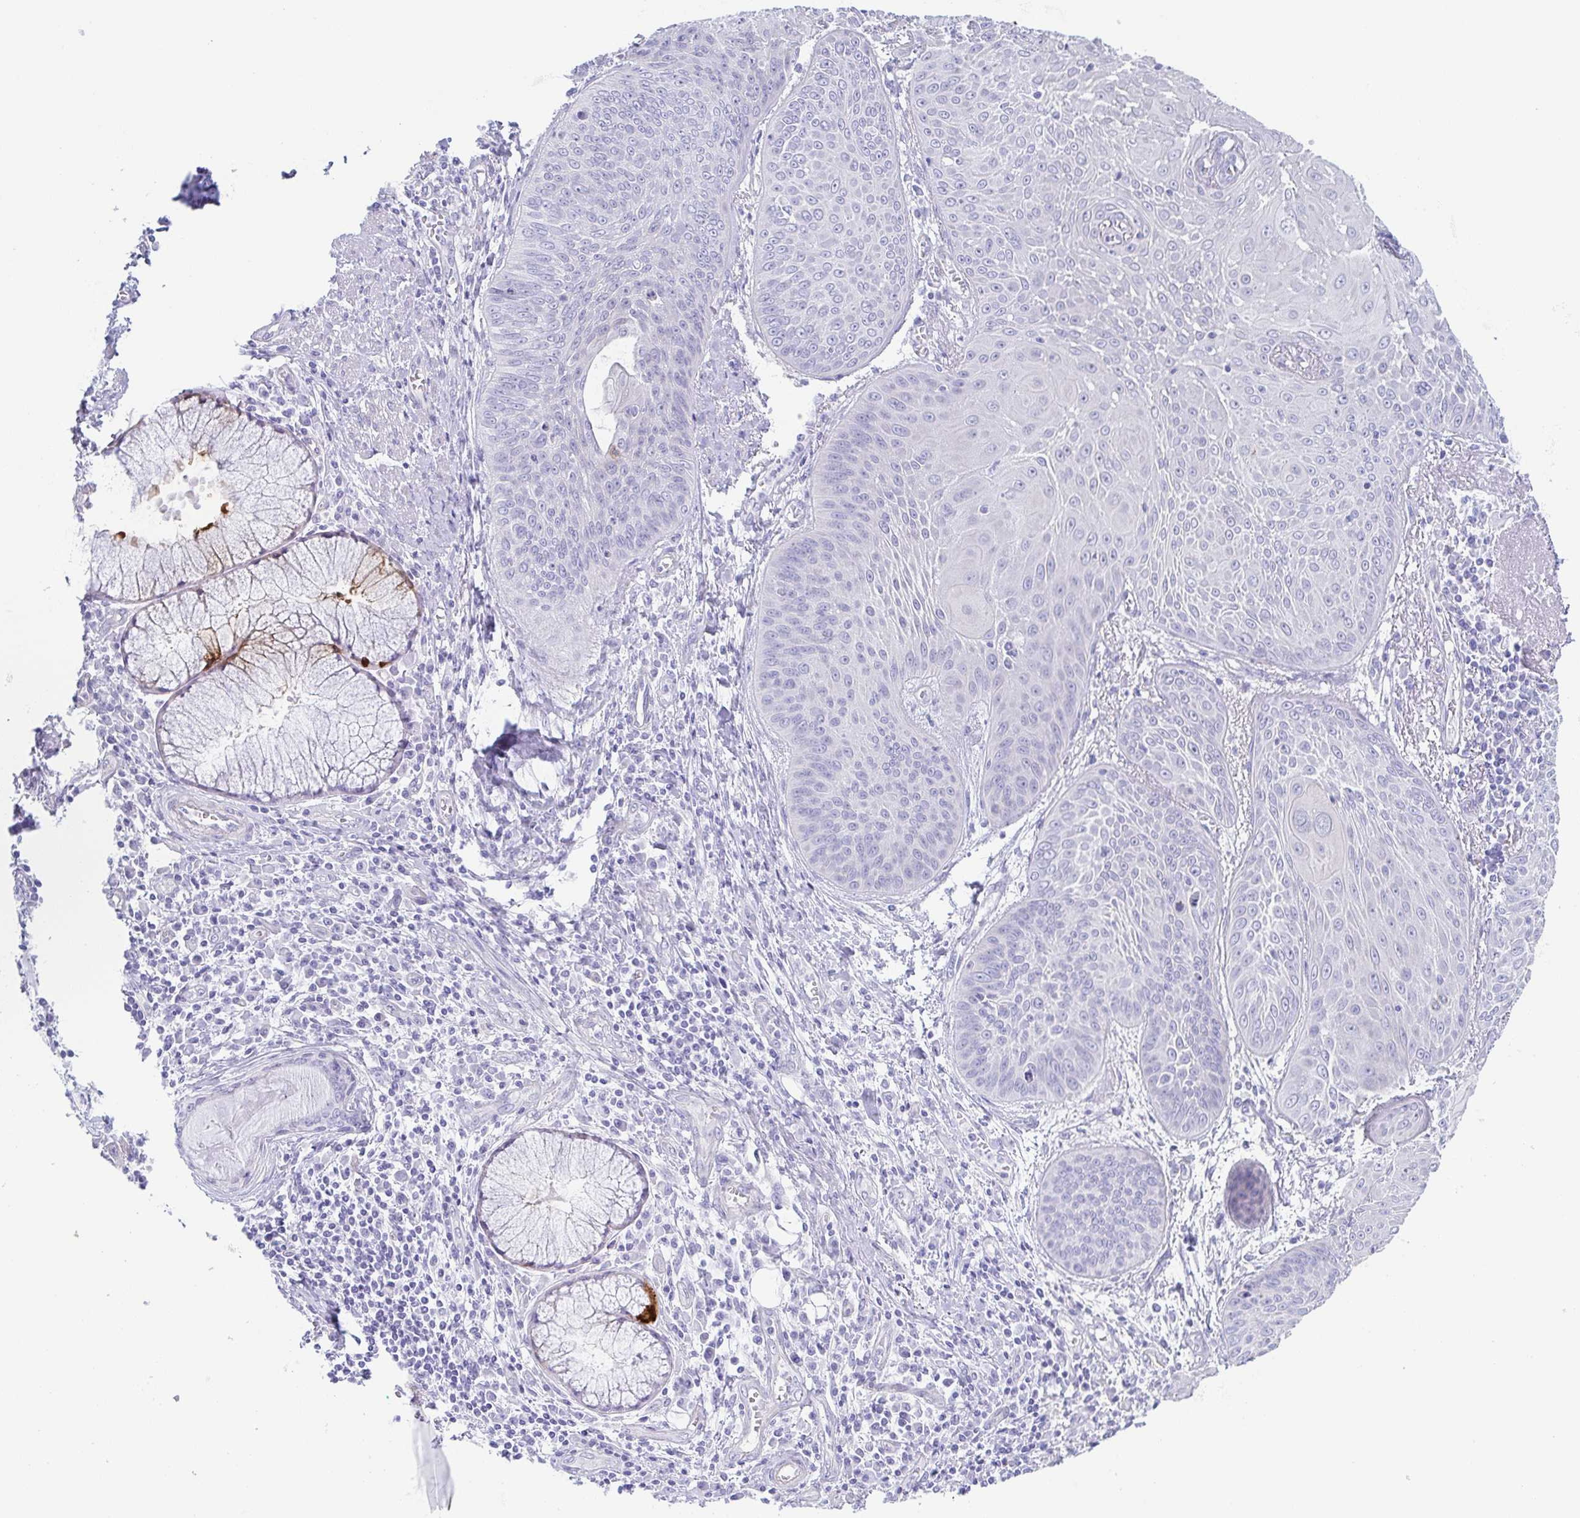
{"staining": {"intensity": "negative", "quantity": "none", "location": "none"}, "tissue": "lung cancer", "cell_type": "Tumor cells", "image_type": "cancer", "snomed": [{"axis": "morphology", "description": "Squamous cell carcinoma, NOS"}, {"axis": "topography", "description": "Lung"}], "caption": "Lung cancer was stained to show a protein in brown. There is no significant positivity in tumor cells. (DAB (3,3'-diaminobenzidine) immunohistochemistry (IHC) visualized using brightfield microscopy, high magnification).", "gene": "PRR4", "patient": {"sex": "male", "age": 74}}